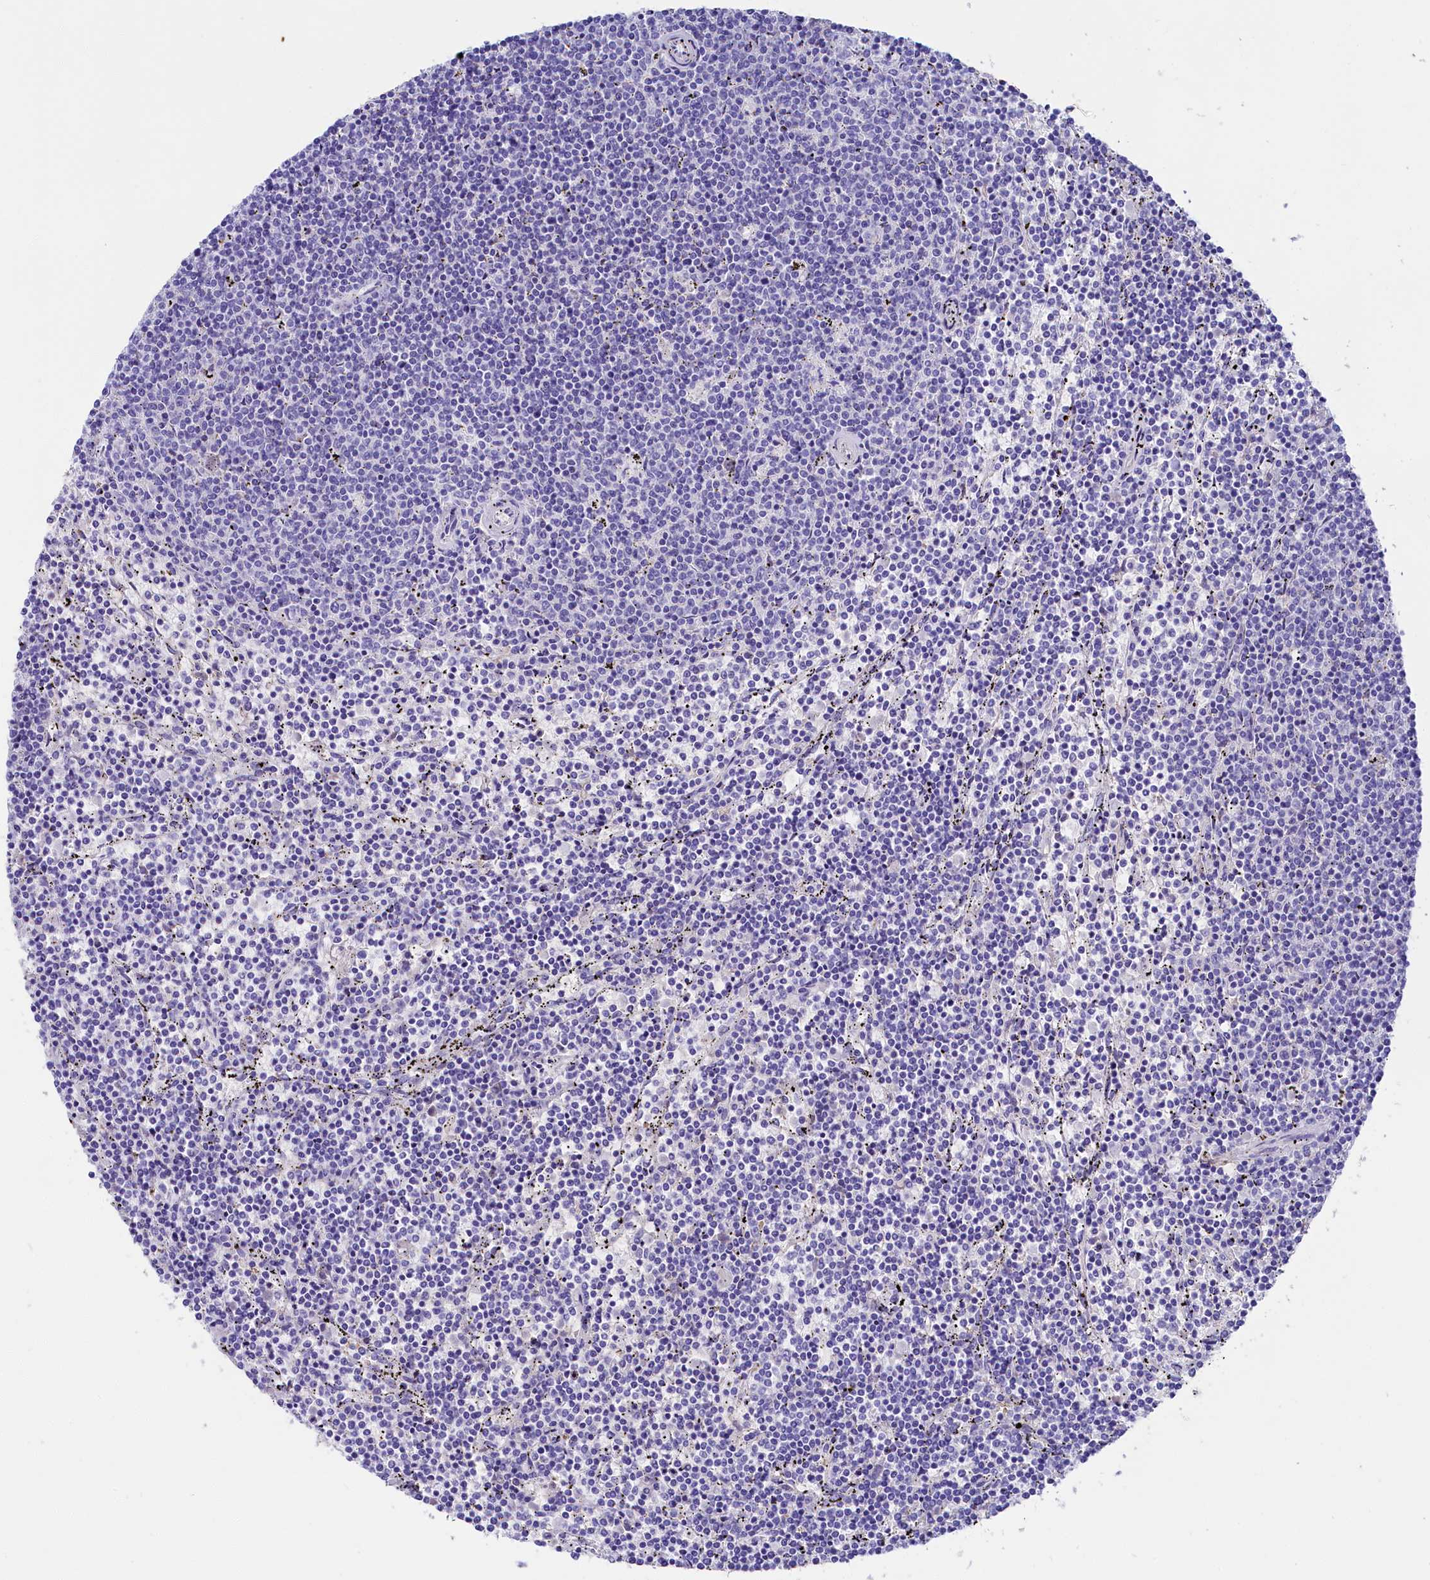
{"staining": {"intensity": "negative", "quantity": "none", "location": "none"}, "tissue": "lymphoma", "cell_type": "Tumor cells", "image_type": "cancer", "snomed": [{"axis": "morphology", "description": "Malignant lymphoma, non-Hodgkin's type, Low grade"}, {"axis": "topography", "description": "Spleen"}], "caption": "Protein analysis of lymphoma exhibits no significant staining in tumor cells.", "gene": "SULT2A1", "patient": {"sex": "female", "age": 50}}